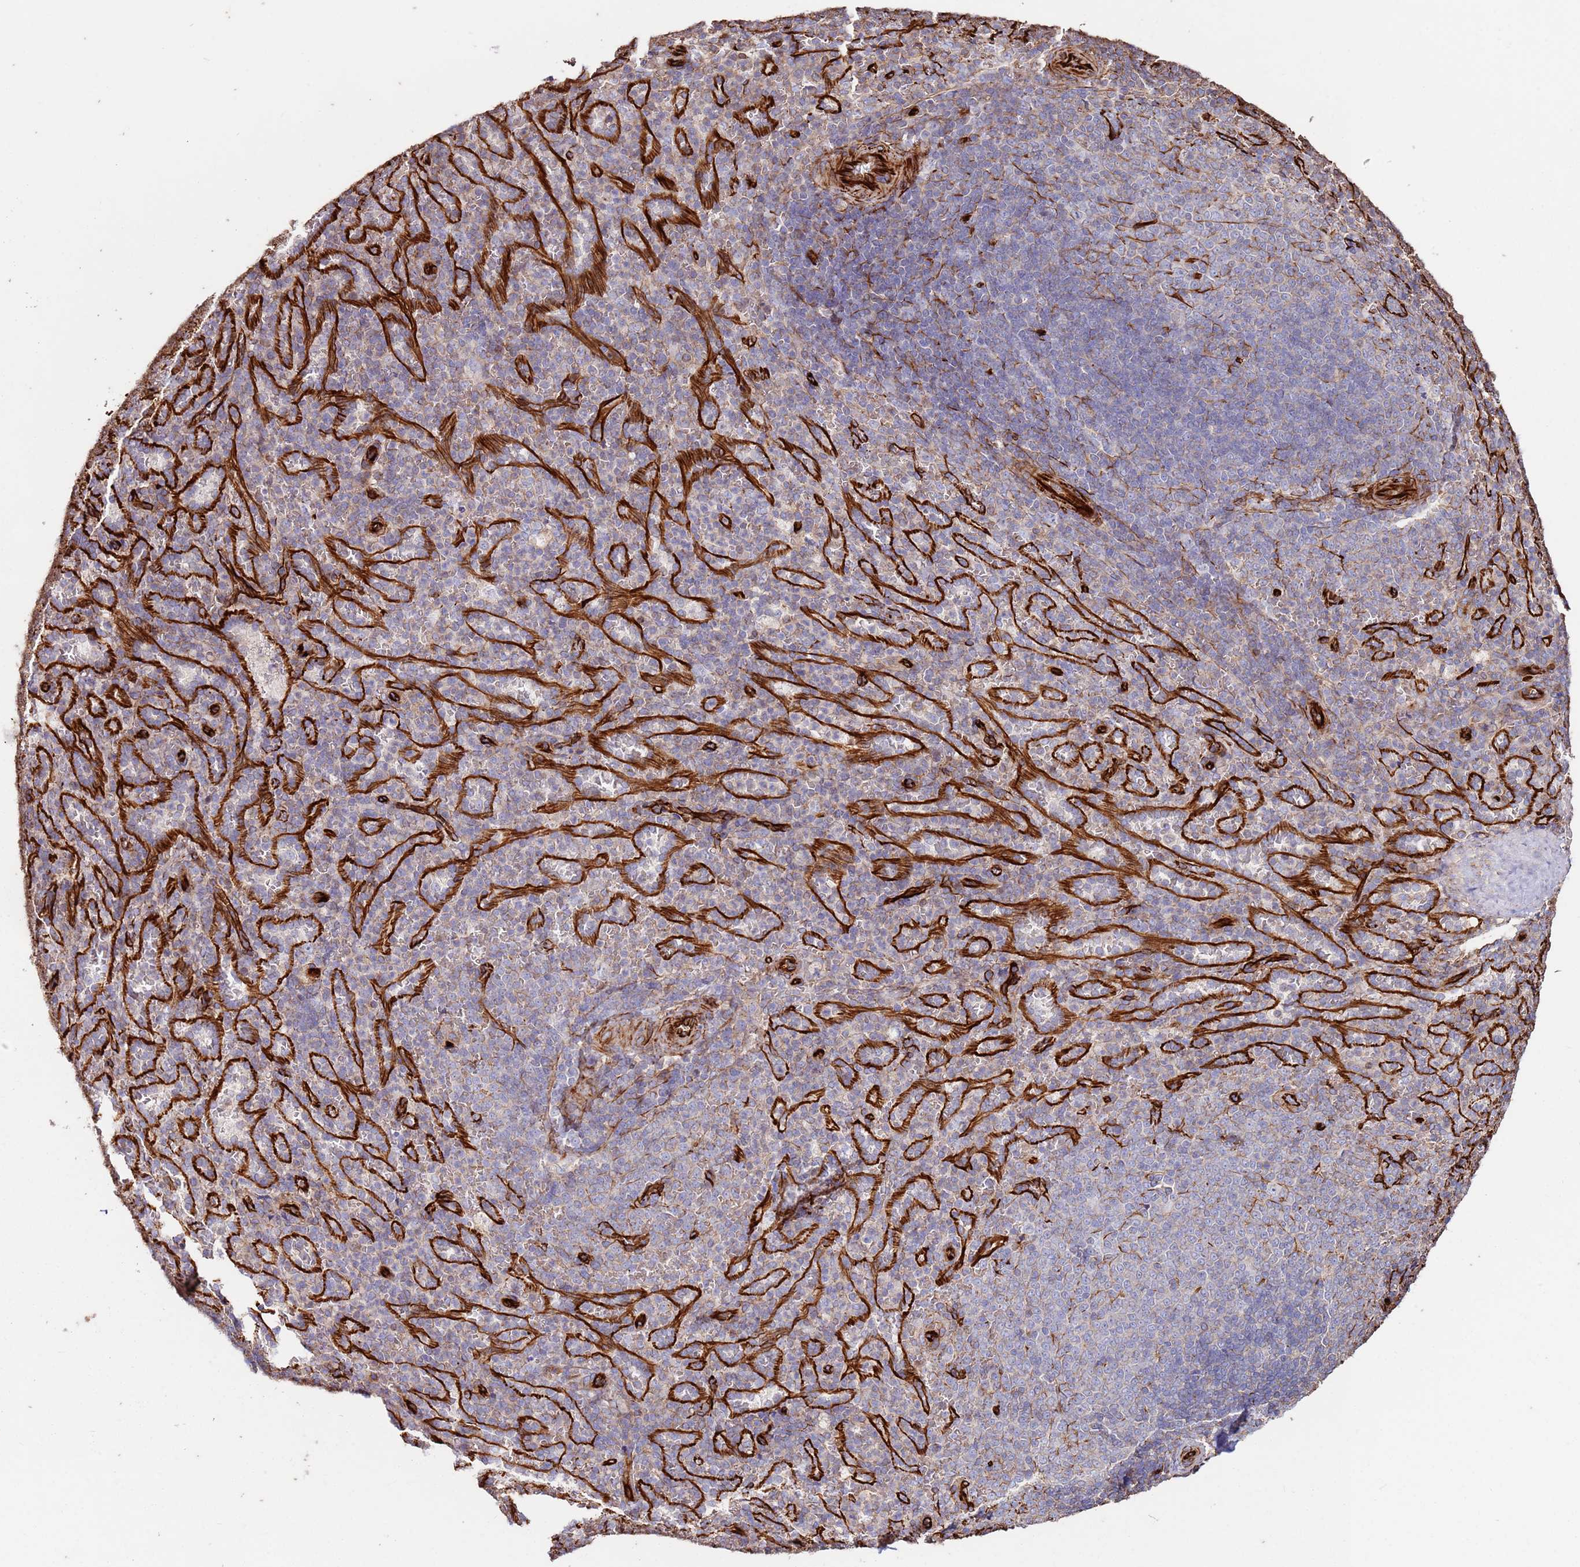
{"staining": {"intensity": "negative", "quantity": "none", "location": "none"}, "tissue": "spleen", "cell_type": "Cells in red pulp", "image_type": "normal", "snomed": [{"axis": "morphology", "description": "Normal tissue, NOS"}, {"axis": "topography", "description": "Spleen"}], "caption": "IHC of benign human spleen reveals no expression in cells in red pulp.", "gene": "MRGPRE", "patient": {"sex": "female", "age": 21}}